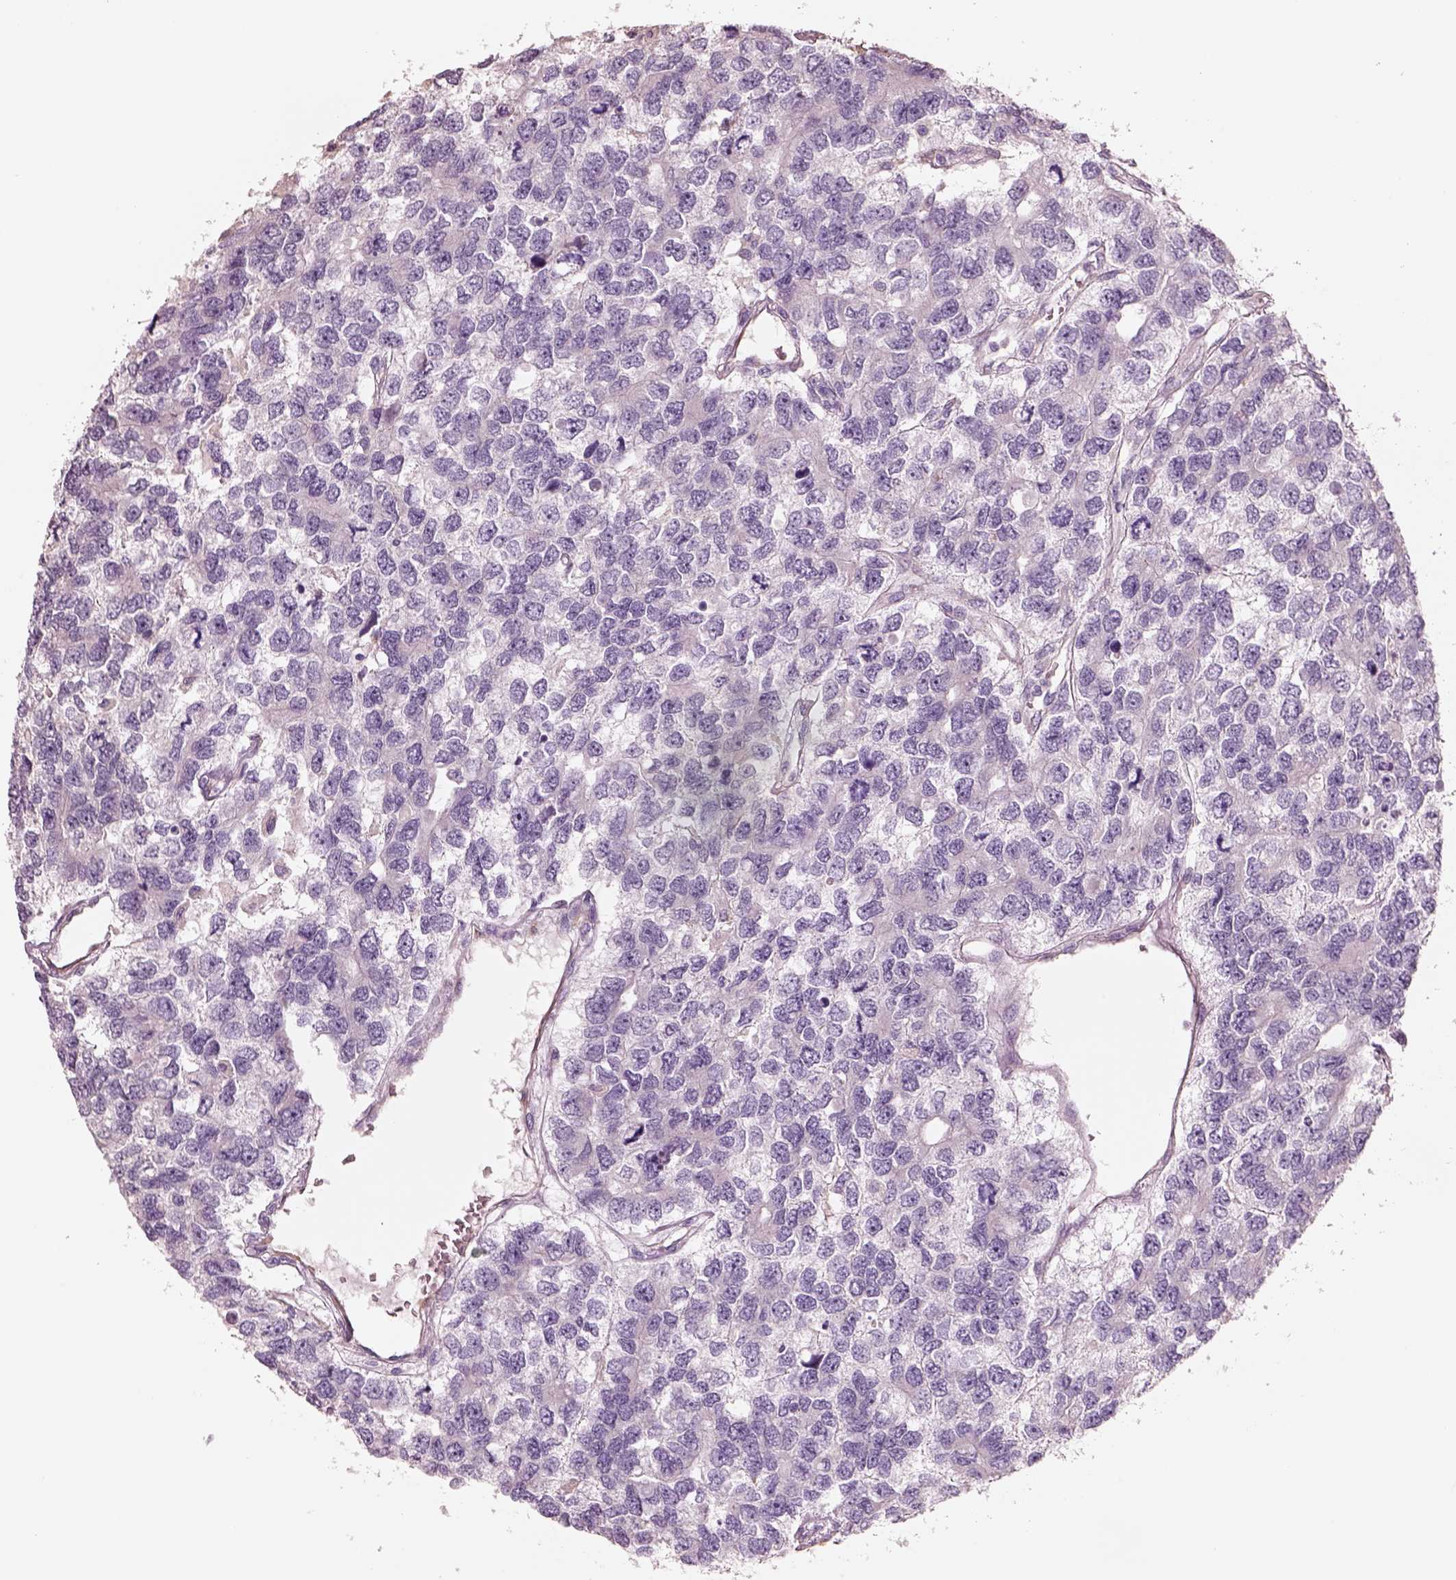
{"staining": {"intensity": "negative", "quantity": "none", "location": "none"}, "tissue": "testis cancer", "cell_type": "Tumor cells", "image_type": "cancer", "snomed": [{"axis": "morphology", "description": "Seminoma, NOS"}, {"axis": "topography", "description": "Testis"}], "caption": "An image of testis cancer stained for a protein exhibits no brown staining in tumor cells.", "gene": "PNOC", "patient": {"sex": "male", "age": 52}}